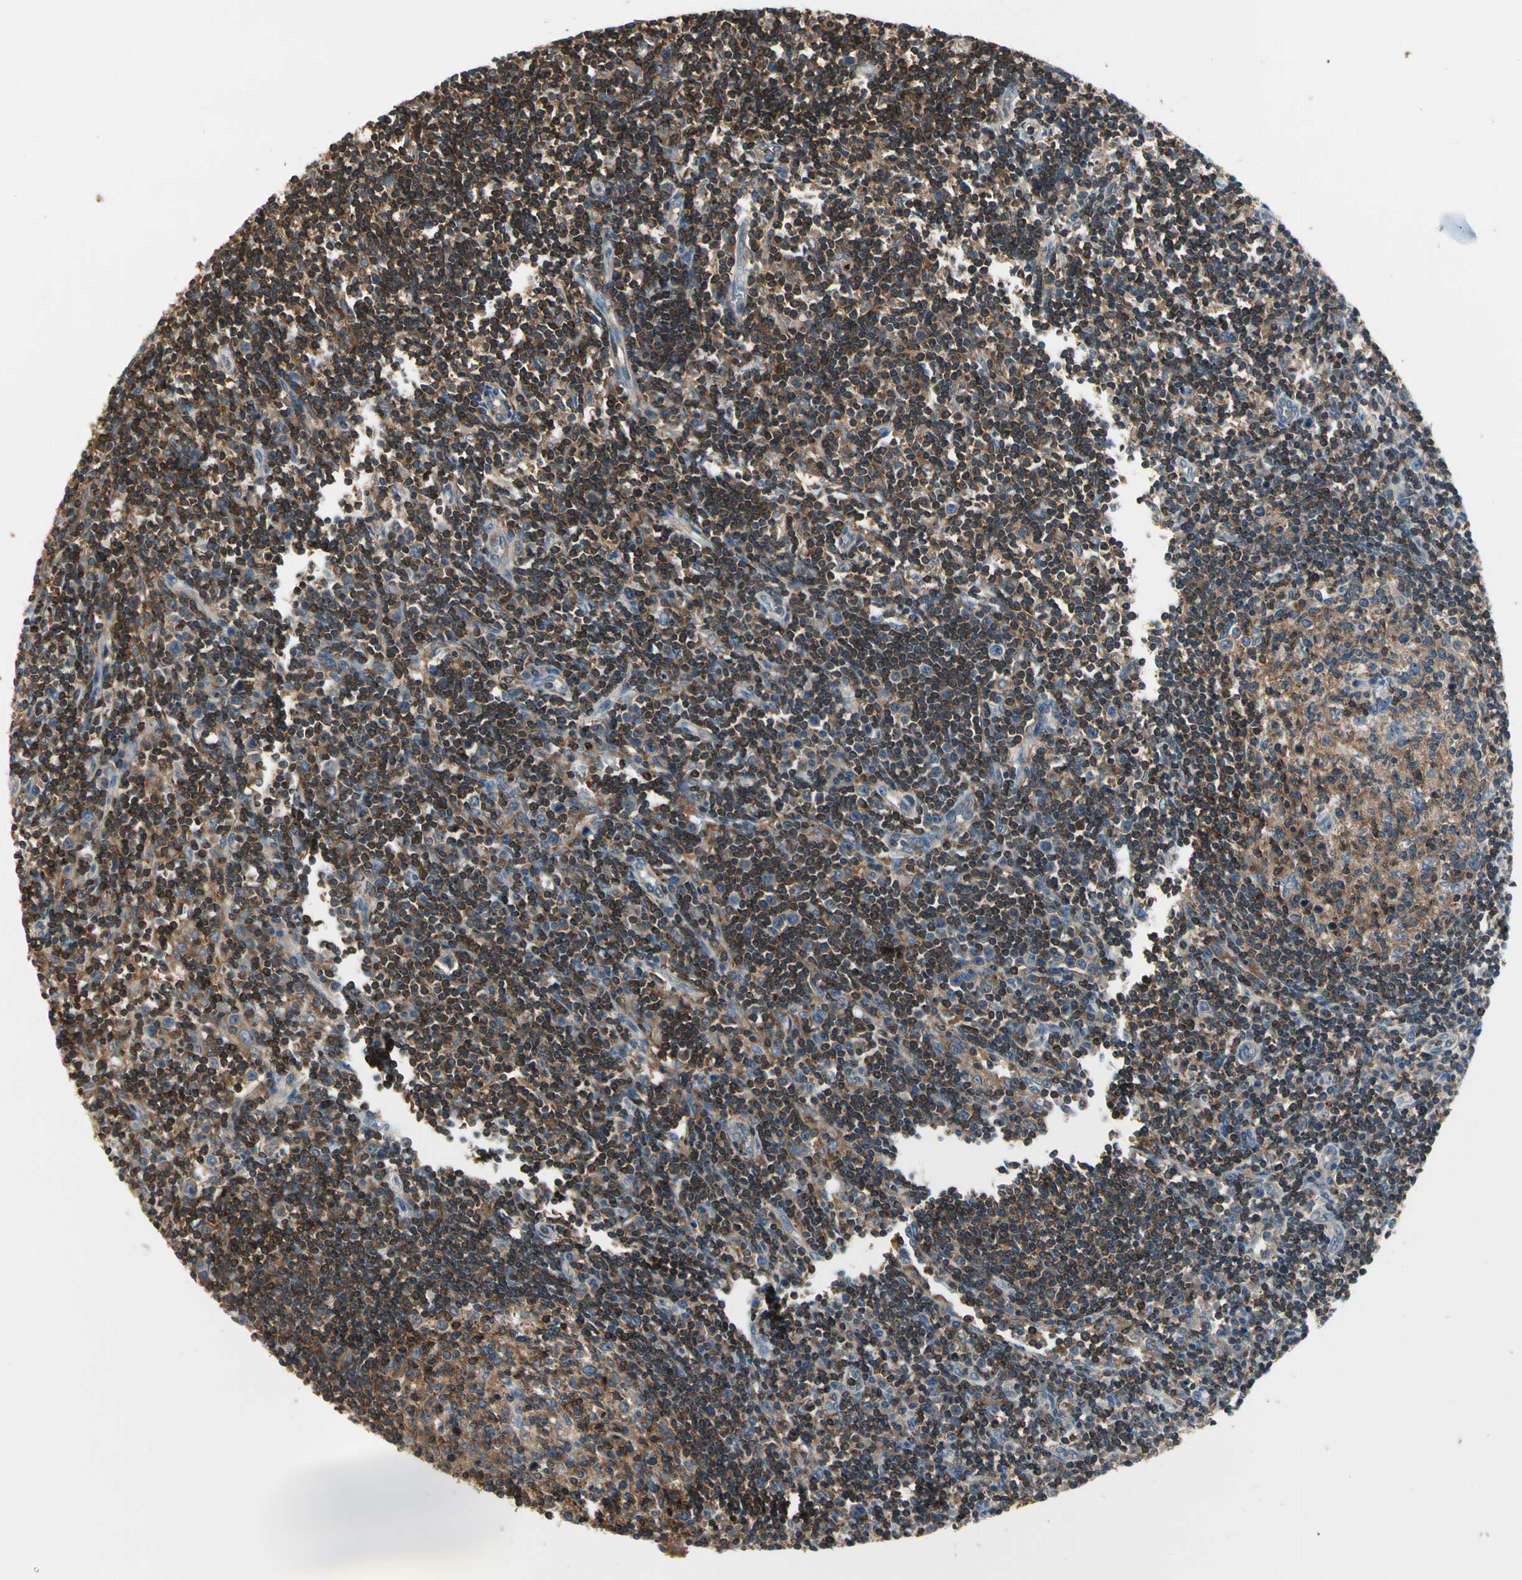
{"staining": {"intensity": "moderate", "quantity": ">75%", "location": "cytoplasmic/membranous"}, "tissue": "lymph node", "cell_type": "Germinal center cells", "image_type": "normal", "snomed": [{"axis": "morphology", "description": "Normal tissue, NOS"}, {"axis": "topography", "description": "Lymph node"}], "caption": "This histopathology image displays IHC staining of normal lymph node, with medium moderate cytoplasmic/membranous positivity in about >75% of germinal center cells.", "gene": "CAPZA2", "patient": {"sex": "female", "age": 55}}